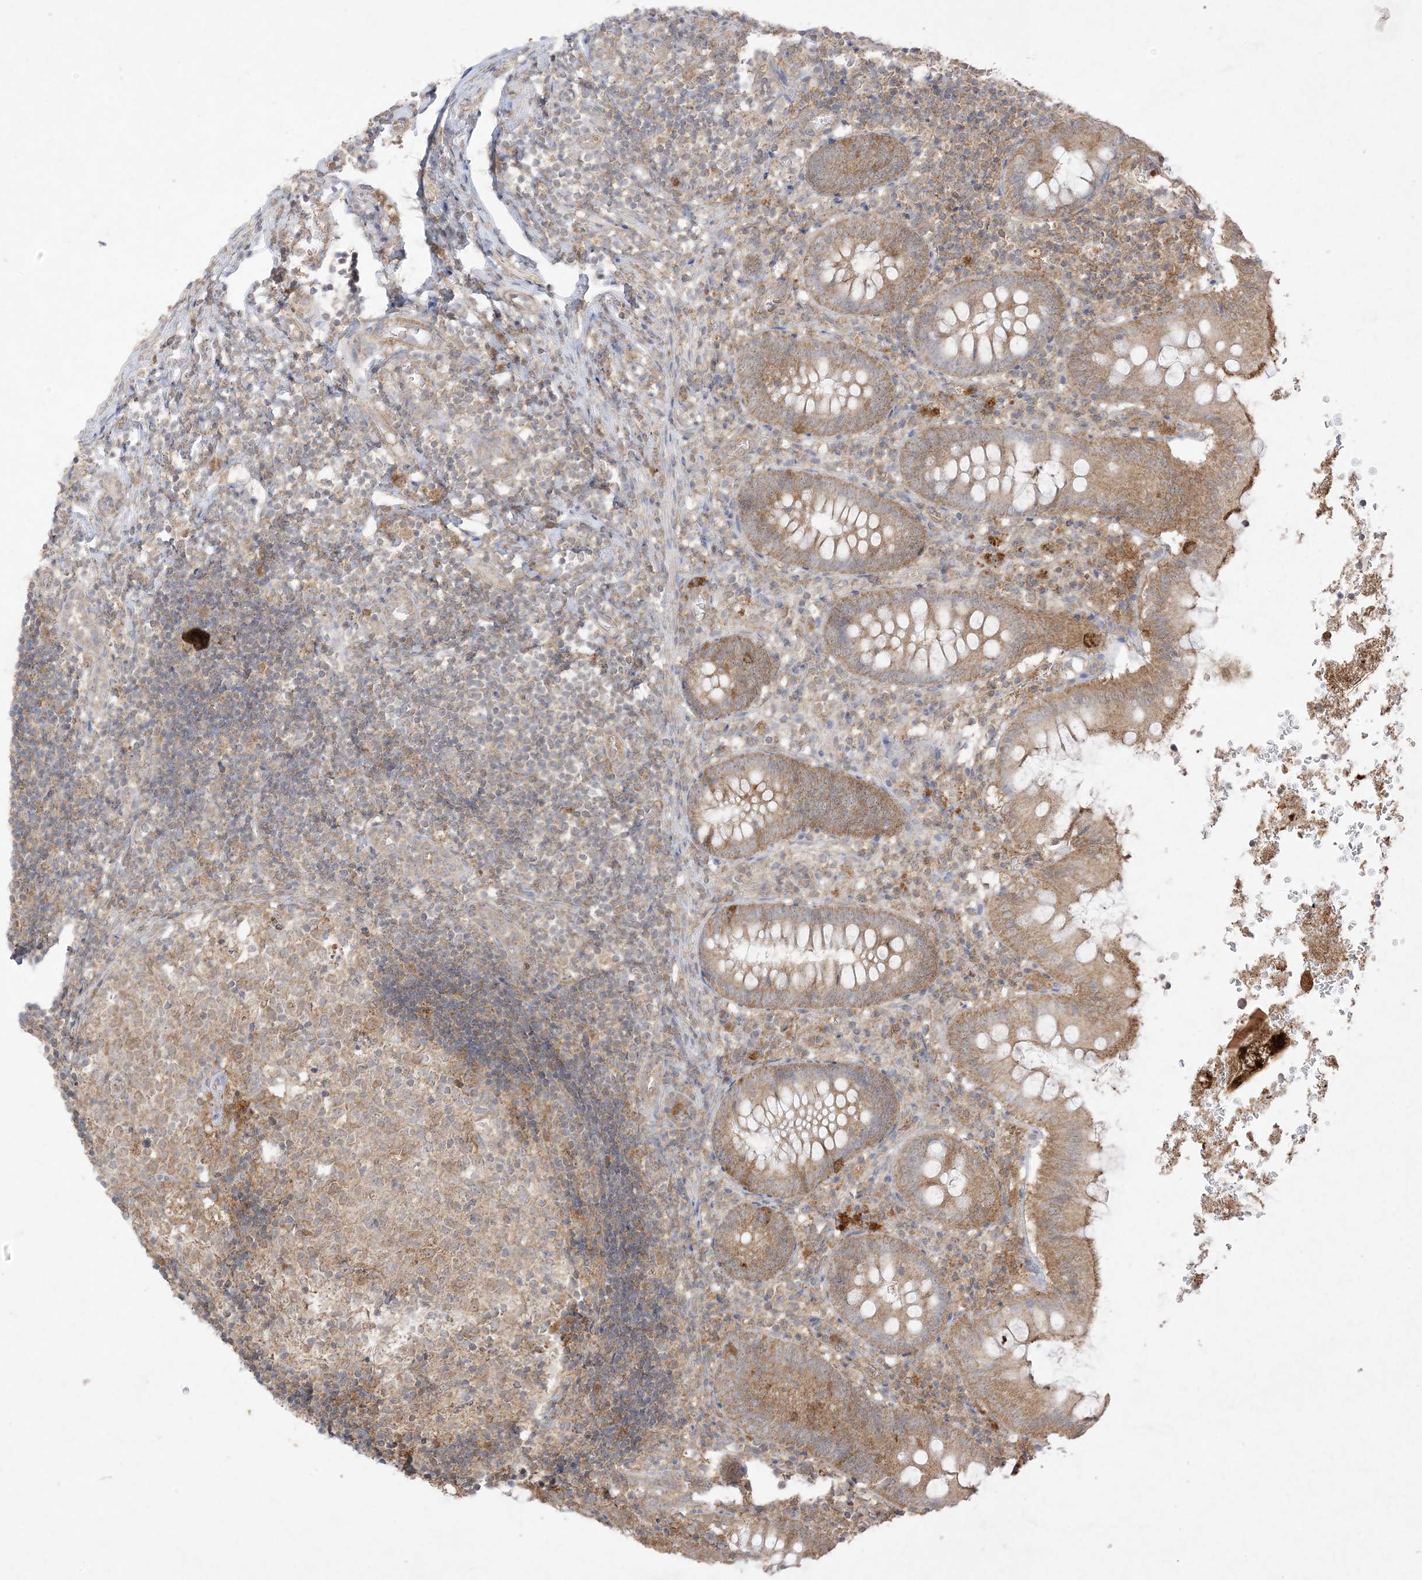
{"staining": {"intensity": "moderate", "quantity": ">75%", "location": "cytoplasmic/membranous"}, "tissue": "appendix", "cell_type": "Glandular cells", "image_type": "normal", "snomed": [{"axis": "morphology", "description": "Normal tissue, NOS"}, {"axis": "topography", "description": "Appendix"}], "caption": "Appendix stained for a protein reveals moderate cytoplasmic/membranous positivity in glandular cells. The protein is stained brown, and the nuclei are stained in blue (DAB (3,3'-diaminobenzidine) IHC with brightfield microscopy, high magnification).", "gene": "UBE2C", "patient": {"sex": "male", "age": 8}}